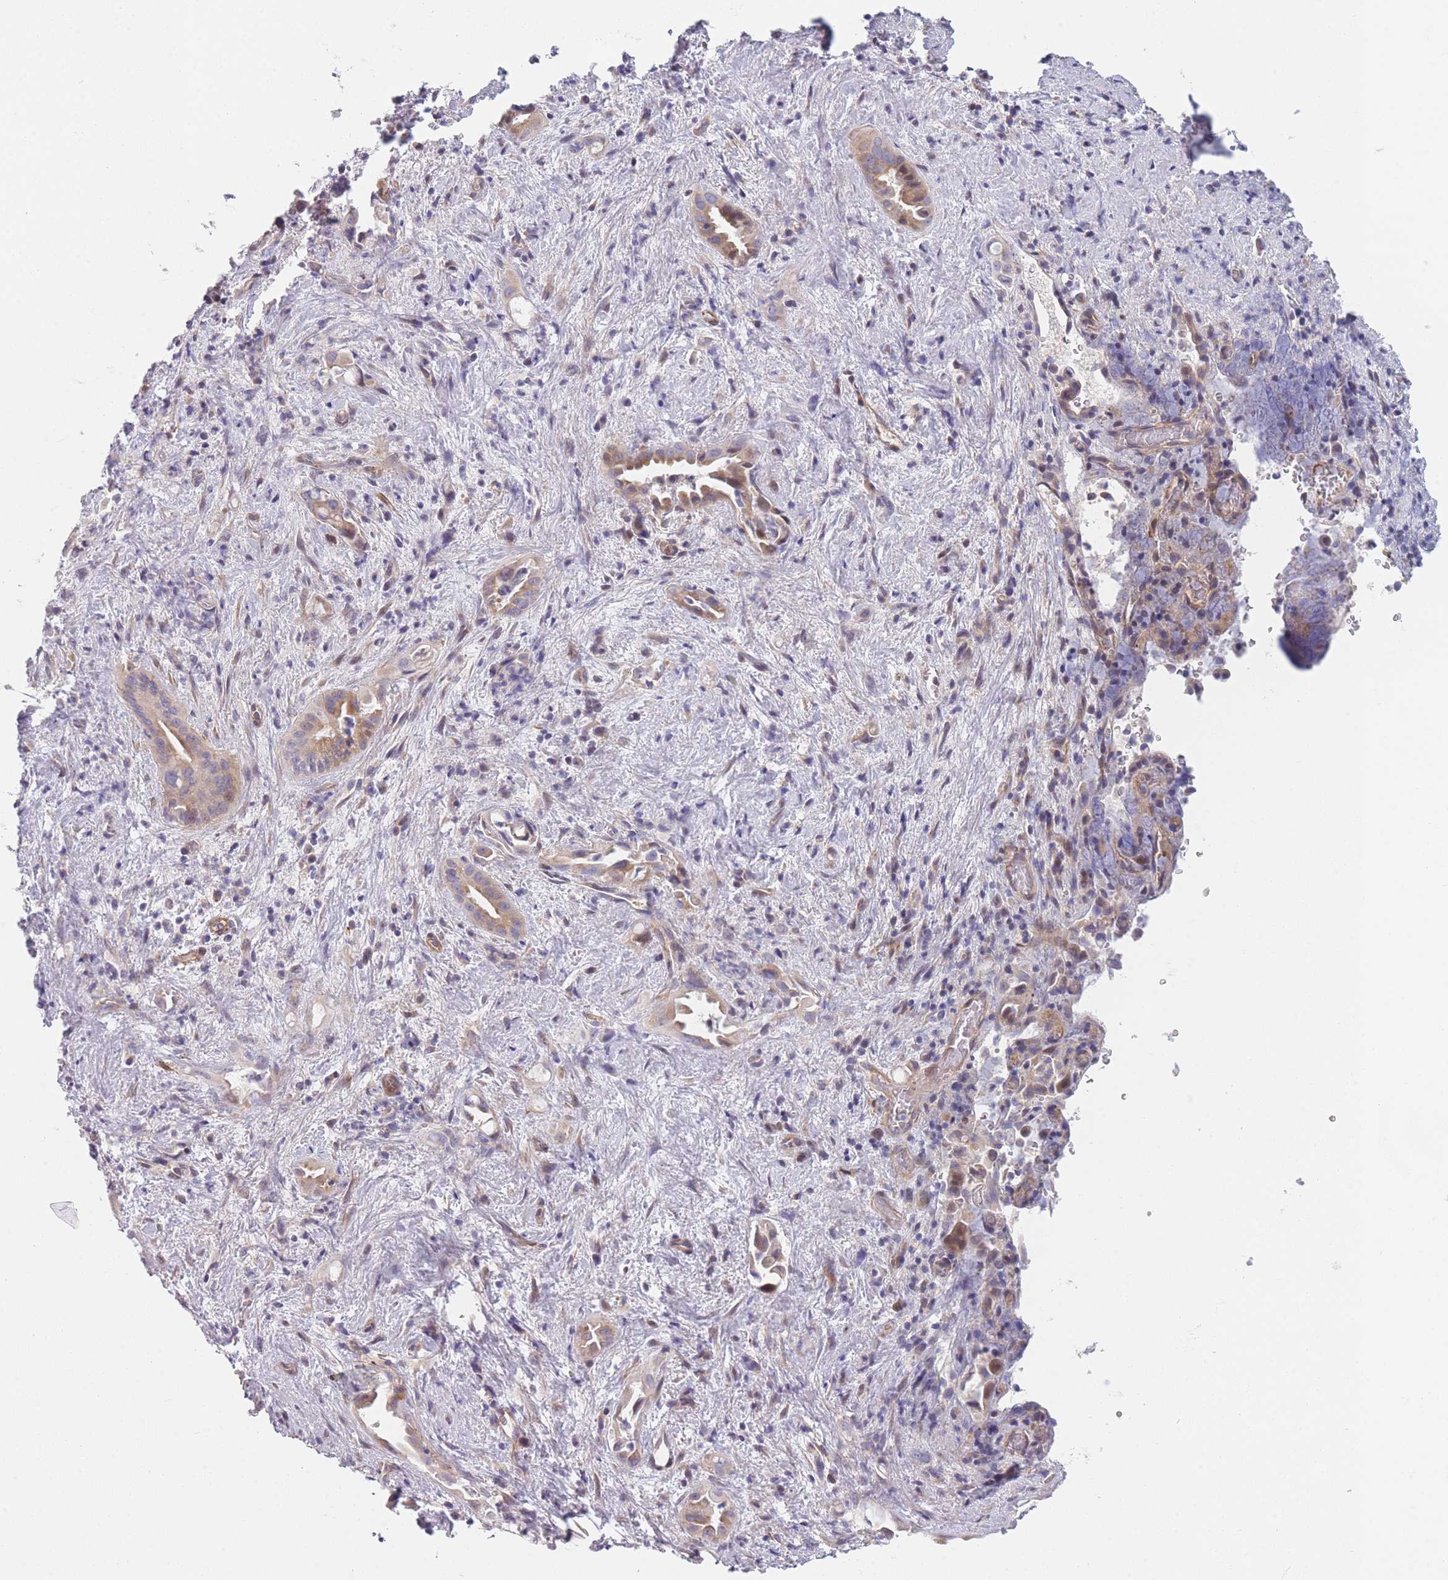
{"staining": {"intensity": "moderate", "quantity": ">75%", "location": "cytoplasmic/membranous"}, "tissue": "liver cancer", "cell_type": "Tumor cells", "image_type": "cancer", "snomed": [{"axis": "morphology", "description": "Cholangiocarcinoma"}, {"axis": "topography", "description": "Liver"}], "caption": "Human liver cancer stained with a protein marker demonstrates moderate staining in tumor cells.", "gene": "SLC7A6", "patient": {"sex": "female", "age": 68}}